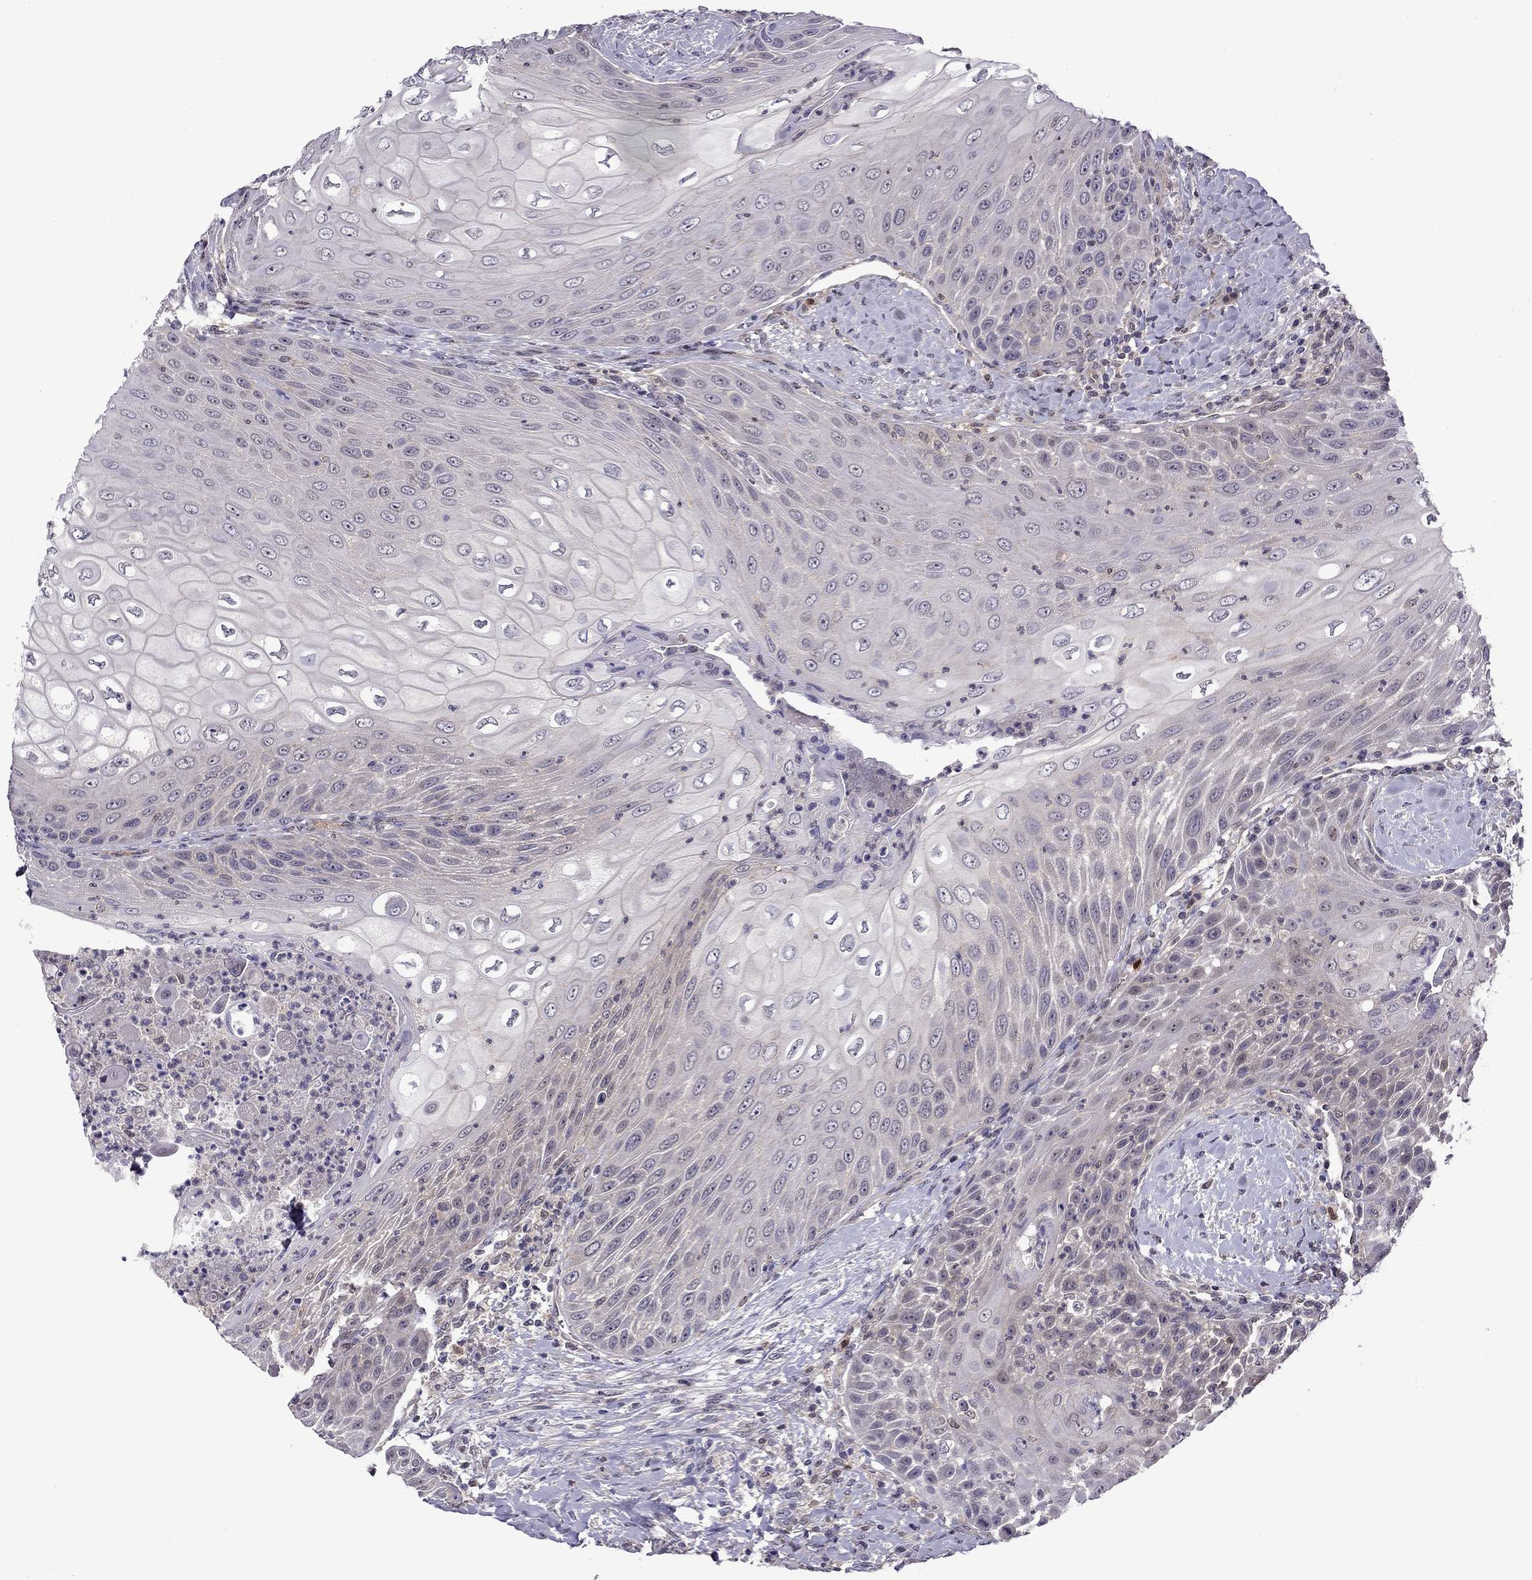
{"staining": {"intensity": "weak", "quantity": "<25%", "location": "cytoplasmic/membranous"}, "tissue": "head and neck cancer", "cell_type": "Tumor cells", "image_type": "cancer", "snomed": [{"axis": "morphology", "description": "Squamous cell carcinoma, NOS"}, {"axis": "topography", "description": "Head-Neck"}], "caption": "Immunohistochemistry micrograph of squamous cell carcinoma (head and neck) stained for a protein (brown), which shows no positivity in tumor cells.", "gene": "CDK5", "patient": {"sex": "male", "age": 69}}